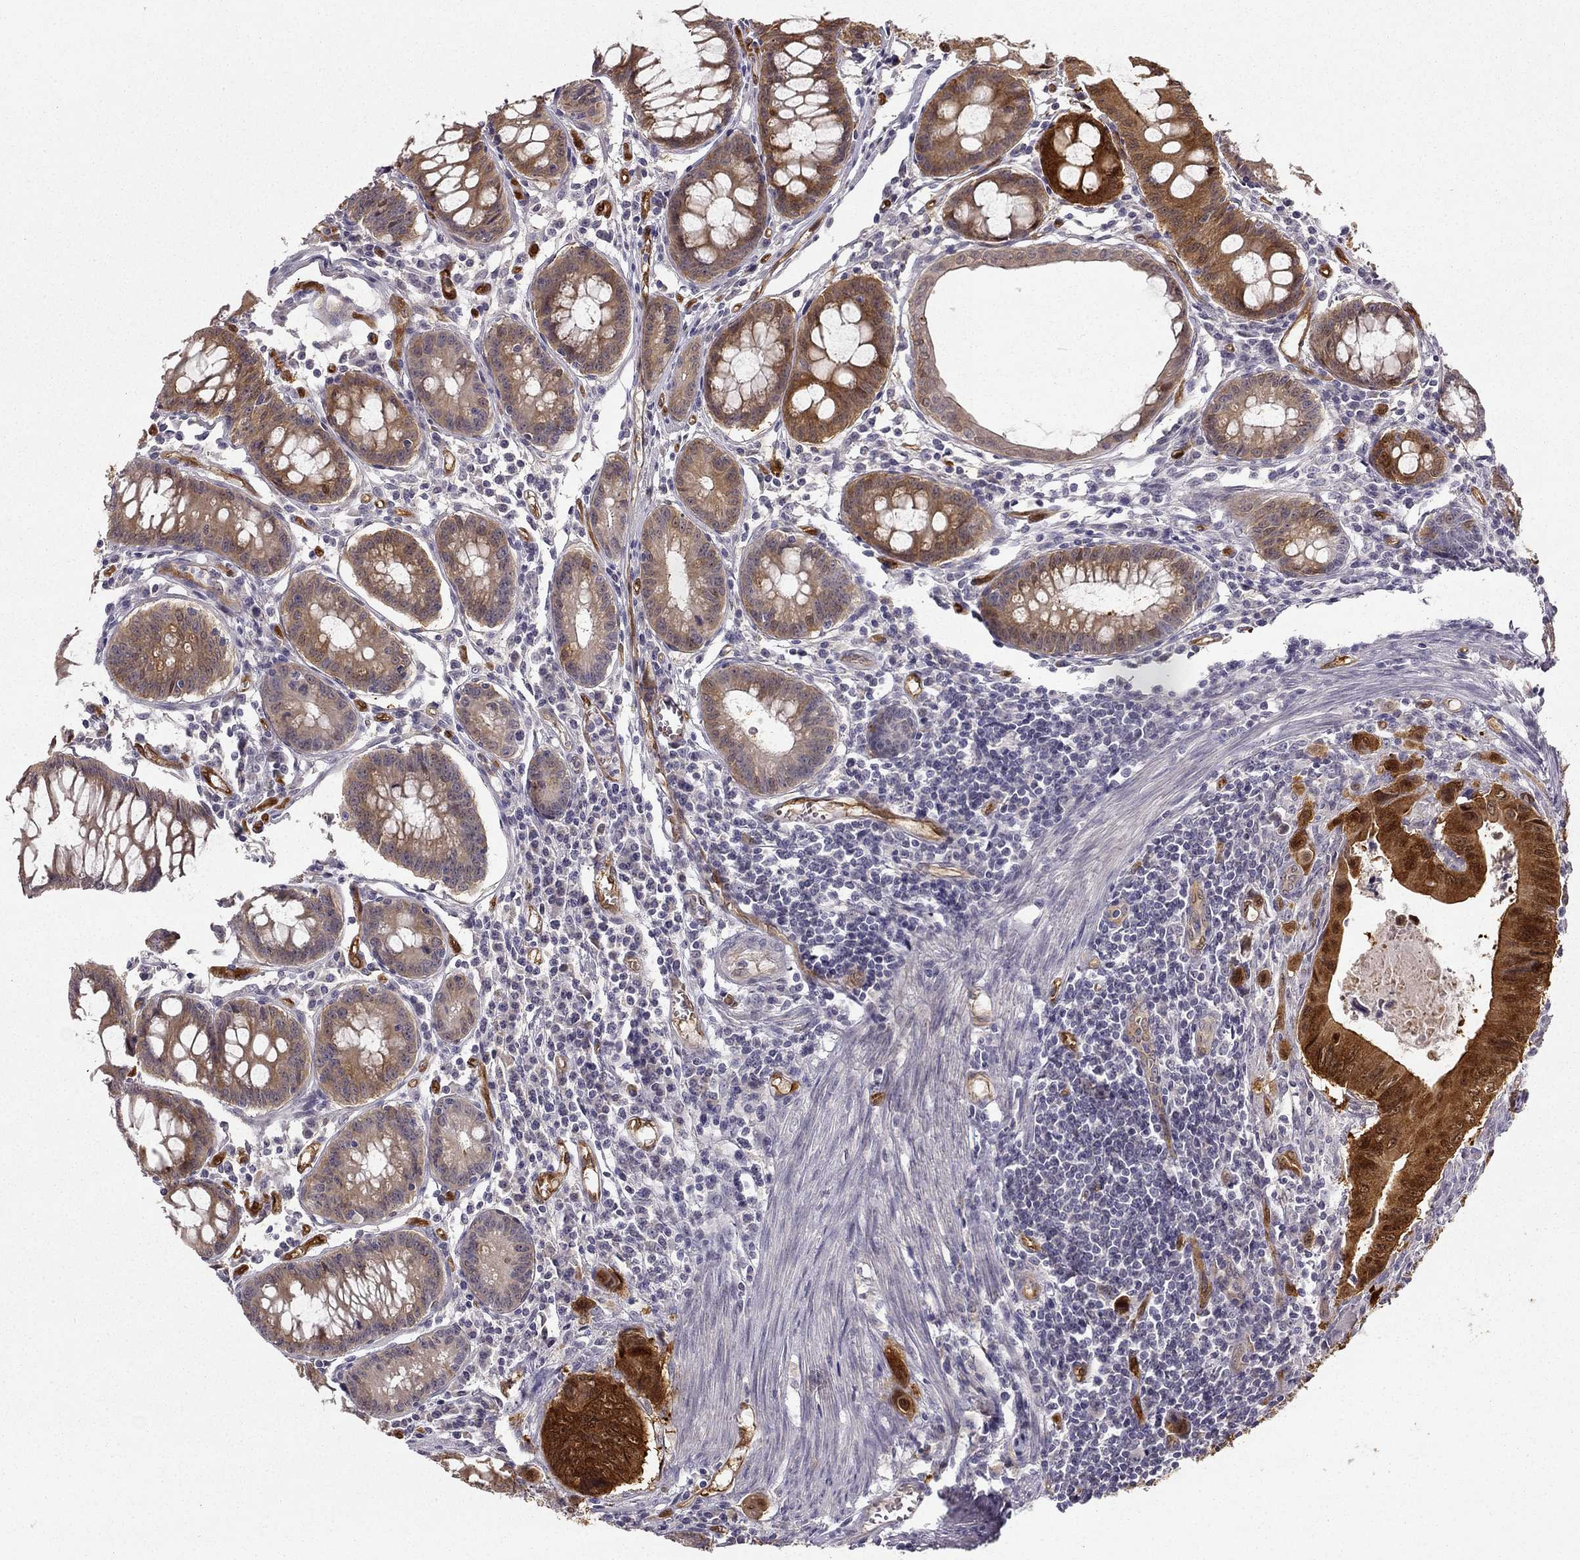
{"staining": {"intensity": "strong", "quantity": "25%-75%", "location": "cytoplasmic/membranous,nuclear"}, "tissue": "colorectal cancer", "cell_type": "Tumor cells", "image_type": "cancer", "snomed": [{"axis": "morphology", "description": "Adenocarcinoma, NOS"}, {"axis": "topography", "description": "Colon"}], "caption": "High-power microscopy captured an immunohistochemistry (IHC) image of adenocarcinoma (colorectal), revealing strong cytoplasmic/membranous and nuclear staining in approximately 25%-75% of tumor cells.", "gene": "NQO1", "patient": {"sex": "female", "age": 87}}